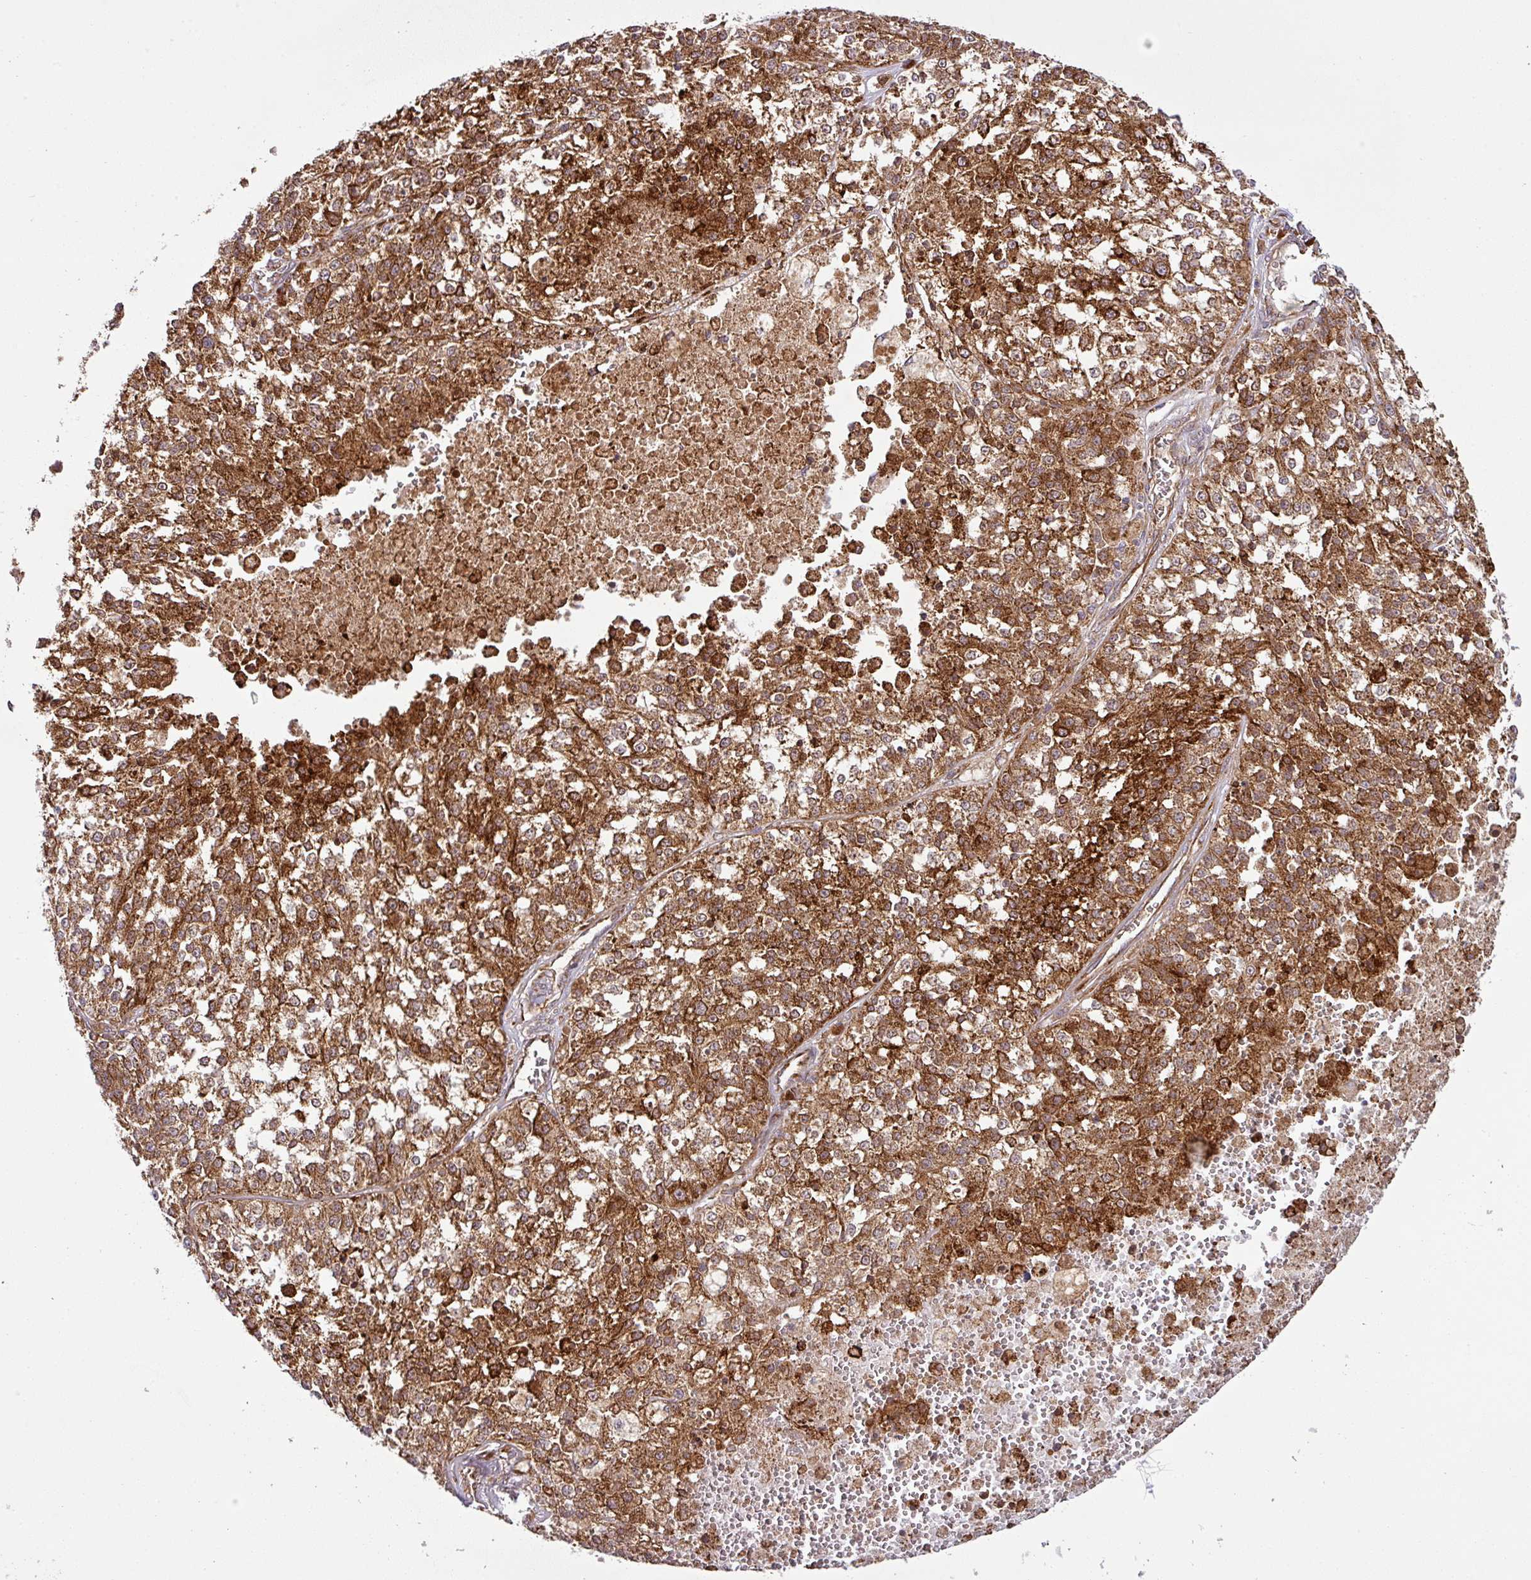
{"staining": {"intensity": "strong", "quantity": ">75%", "location": "cytoplasmic/membranous"}, "tissue": "melanoma", "cell_type": "Tumor cells", "image_type": "cancer", "snomed": [{"axis": "morphology", "description": "Malignant melanoma, NOS"}, {"axis": "topography", "description": "Skin"}], "caption": "An immunohistochemistry (IHC) image of tumor tissue is shown. Protein staining in brown labels strong cytoplasmic/membranous positivity in malignant melanoma within tumor cells.", "gene": "ART1", "patient": {"sex": "female", "age": 64}}